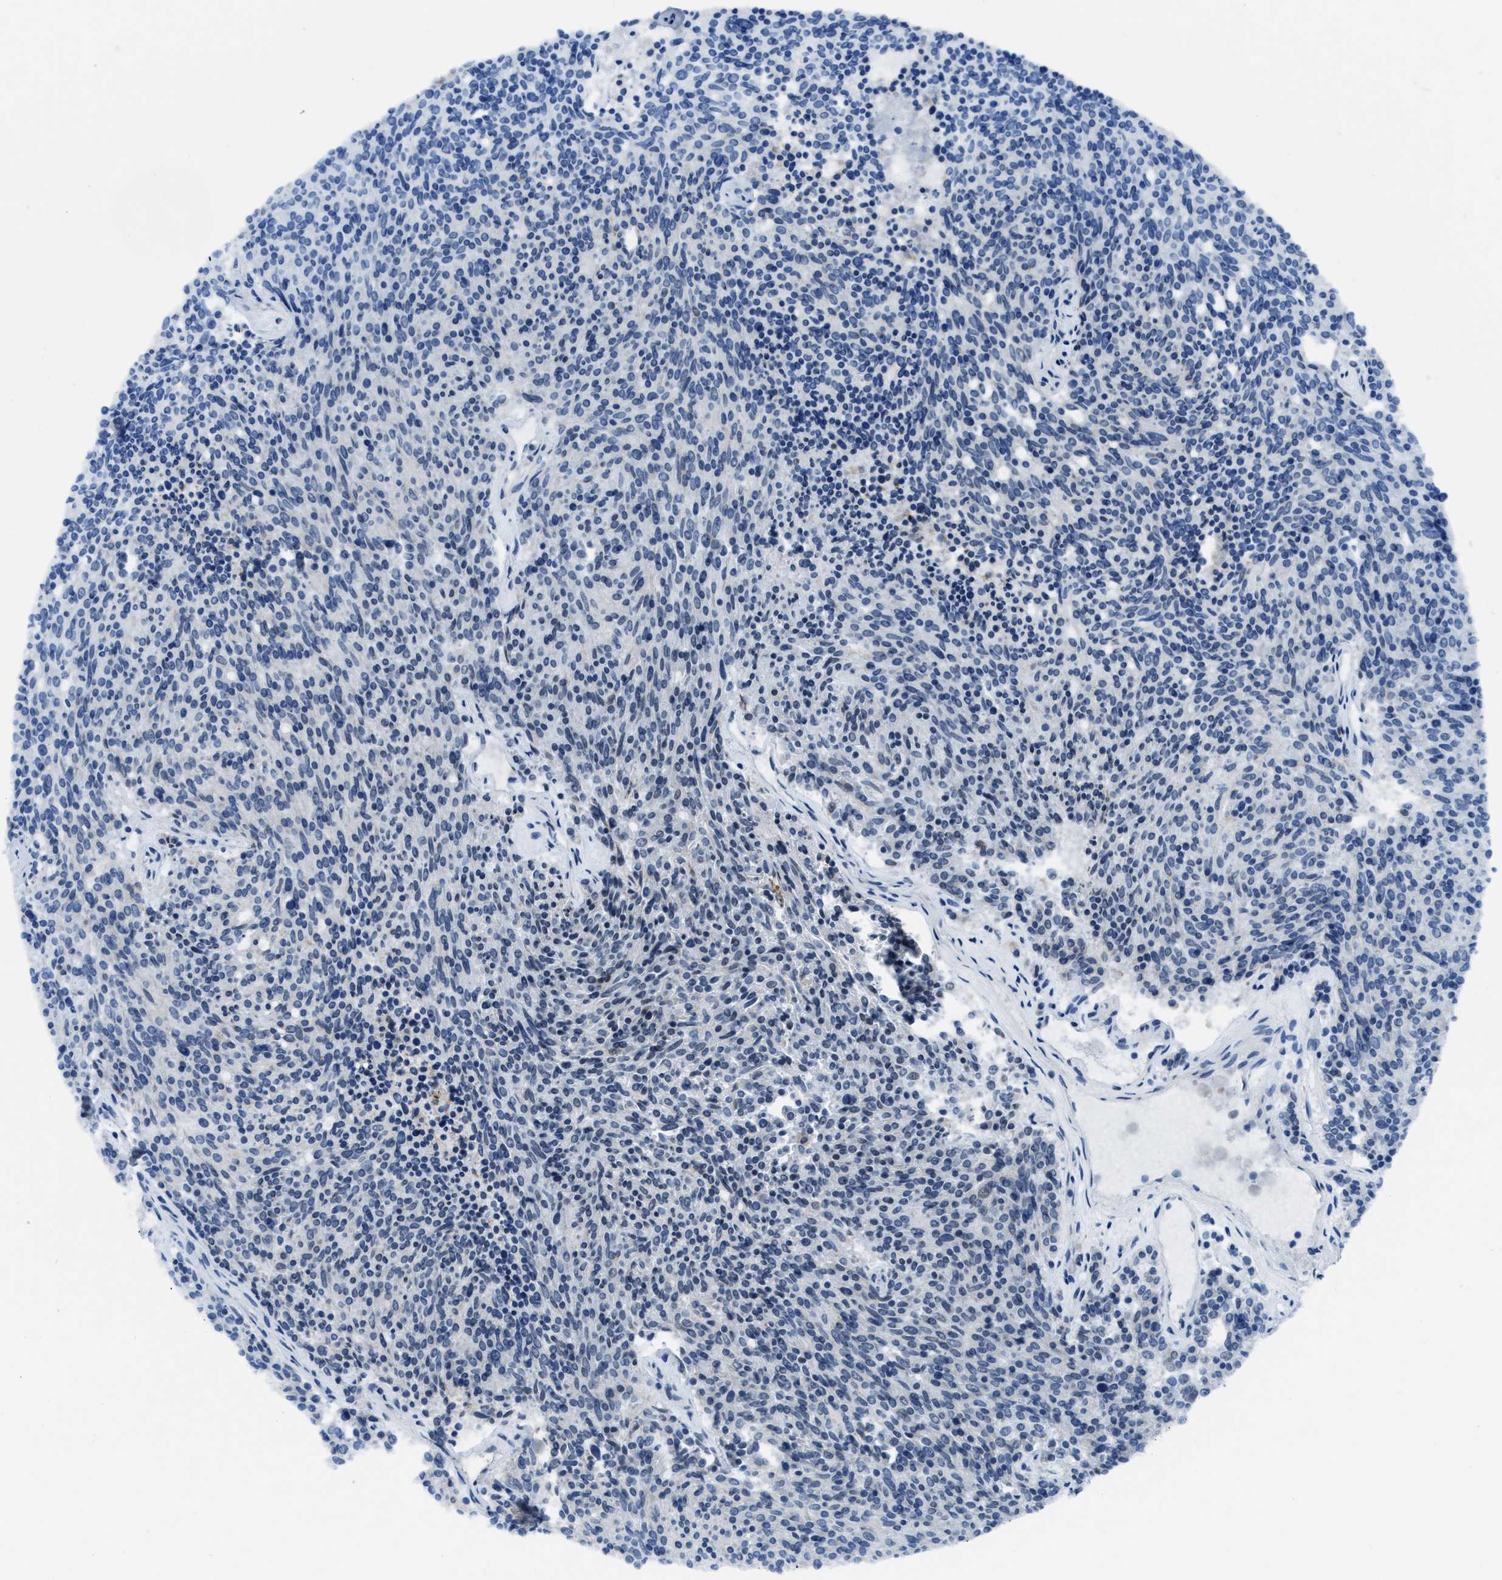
{"staining": {"intensity": "weak", "quantity": "<25%", "location": "cytoplasmic/membranous"}, "tissue": "carcinoid", "cell_type": "Tumor cells", "image_type": "cancer", "snomed": [{"axis": "morphology", "description": "Carcinoid, malignant, NOS"}, {"axis": "topography", "description": "Pancreas"}], "caption": "High power microscopy micrograph of an immunohistochemistry (IHC) photomicrograph of carcinoid, revealing no significant positivity in tumor cells. (Brightfield microscopy of DAB (3,3'-diaminobenzidine) immunohistochemistry (IHC) at high magnification).", "gene": "ASZ1", "patient": {"sex": "female", "age": 54}}